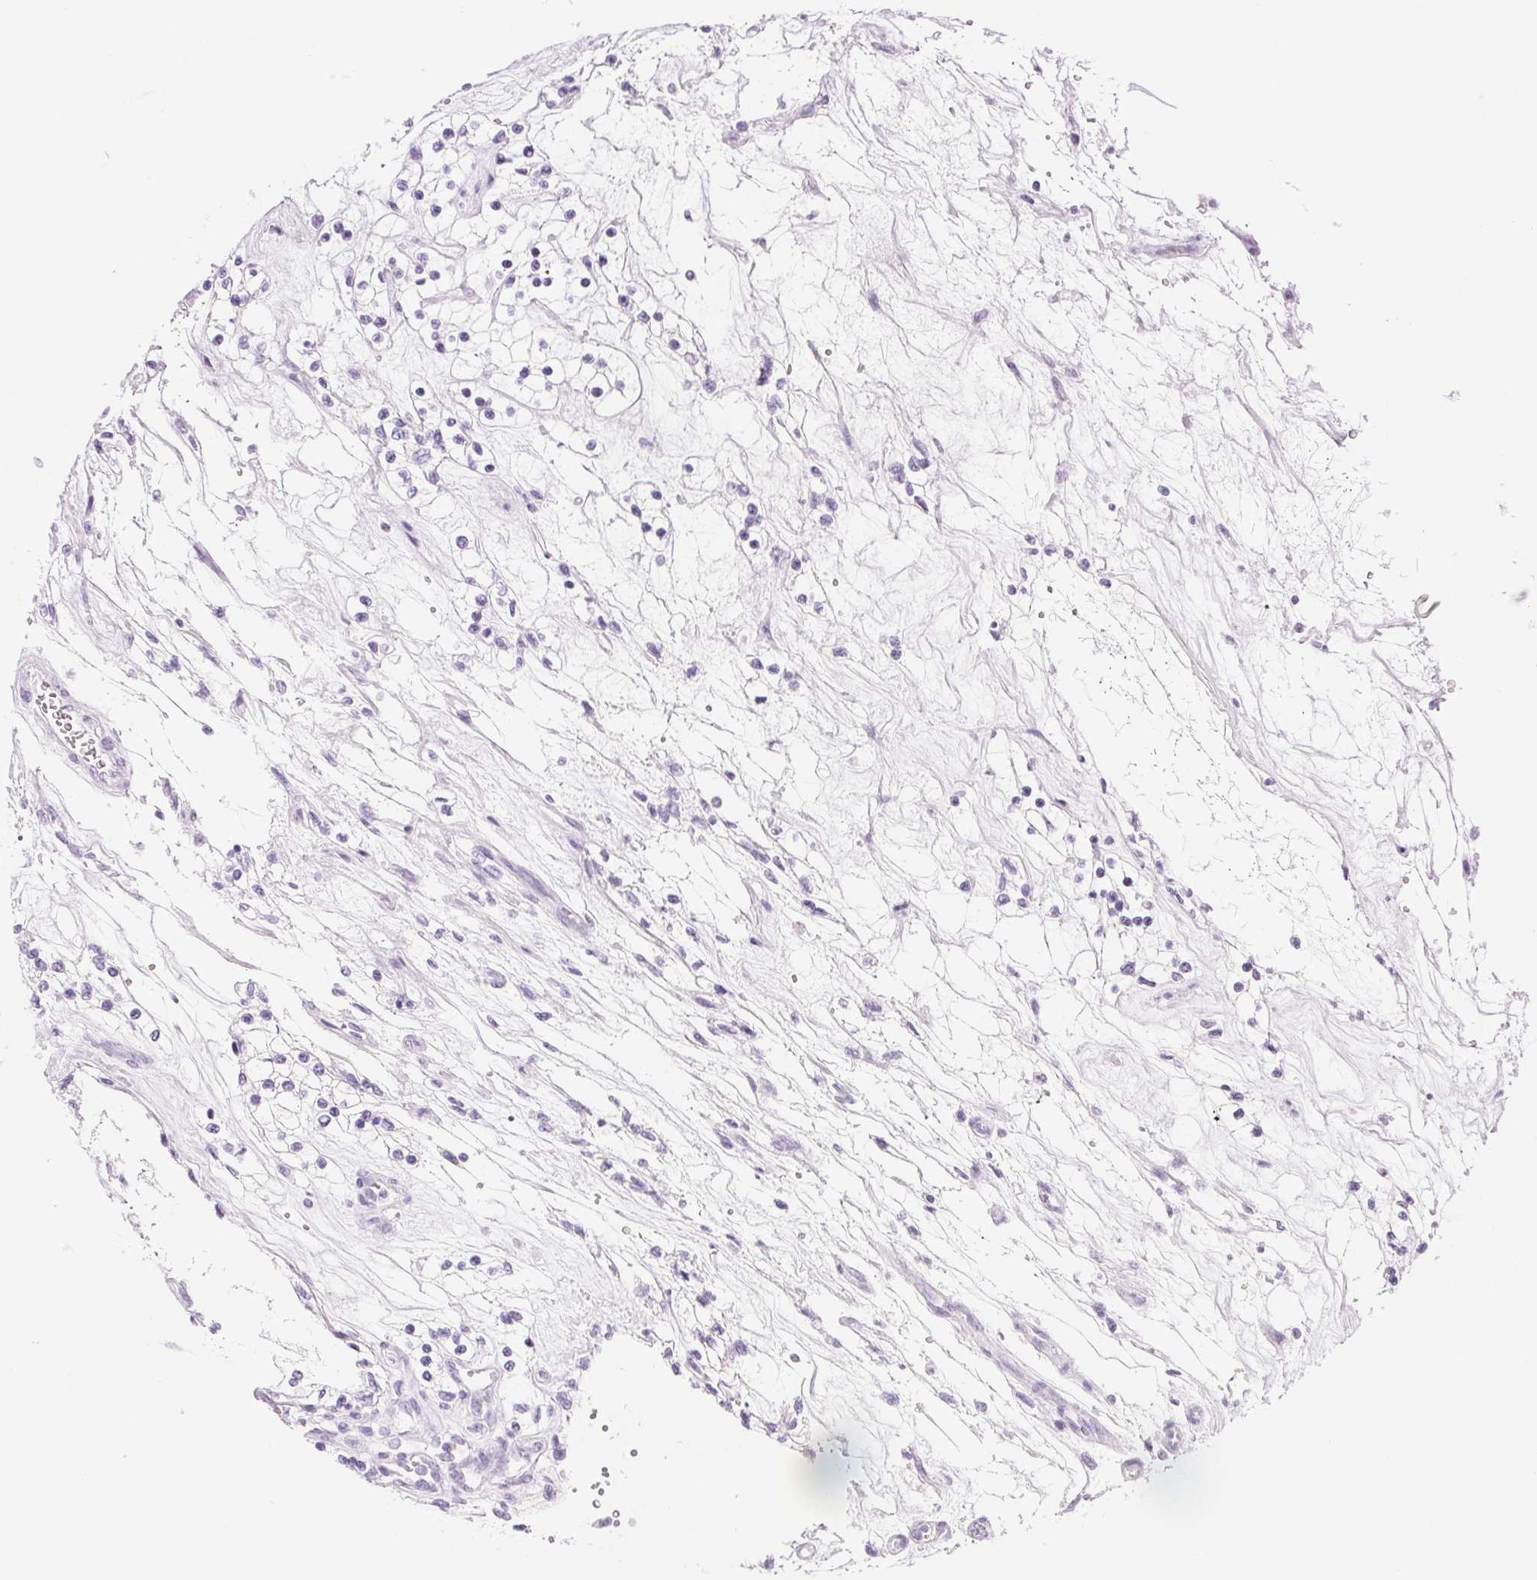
{"staining": {"intensity": "negative", "quantity": "none", "location": "none"}, "tissue": "renal cancer", "cell_type": "Tumor cells", "image_type": "cancer", "snomed": [{"axis": "morphology", "description": "Adenocarcinoma, NOS"}, {"axis": "topography", "description": "Kidney"}], "caption": "The image demonstrates no significant expression in tumor cells of renal cancer (adenocarcinoma).", "gene": "CPB1", "patient": {"sex": "female", "age": 69}}